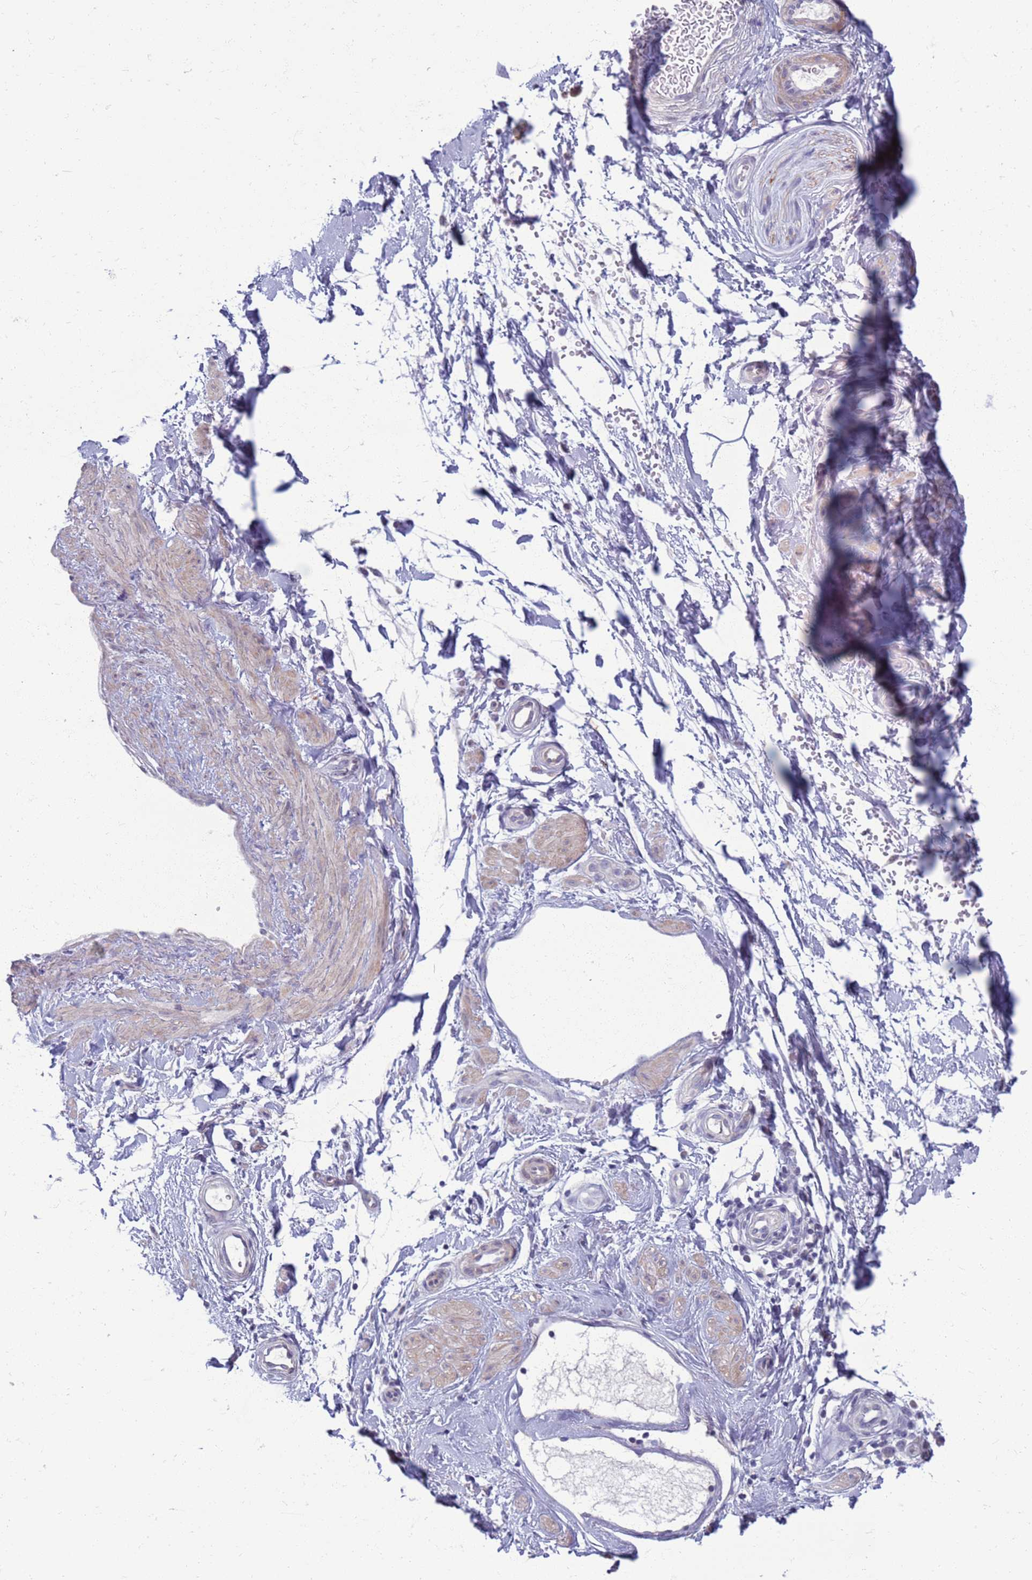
{"staining": {"intensity": "negative", "quantity": "none", "location": "none"}, "tissue": "adipose tissue", "cell_type": "Adipocytes", "image_type": "normal", "snomed": [{"axis": "morphology", "description": "Normal tissue, NOS"}, {"axis": "topography", "description": "Soft tissue"}, {"axis": "topography", "description": "Adipose tissue"}, {"axis": "topography", "description": "Vascular tissue"}, {"axis": "topography", "description": "Peripheral nerve tissue"}], "caption": "A micrograph of human adipose tissue is negative for staining in adipocytes. (Stains: DAB immunohistochemistry (IHC) with hematoxylin counter stain, Microscopy: brightfield microscopy at high magnification).", "gene": "CLCA2", "patient": {"sex": "male", "age": 74}}